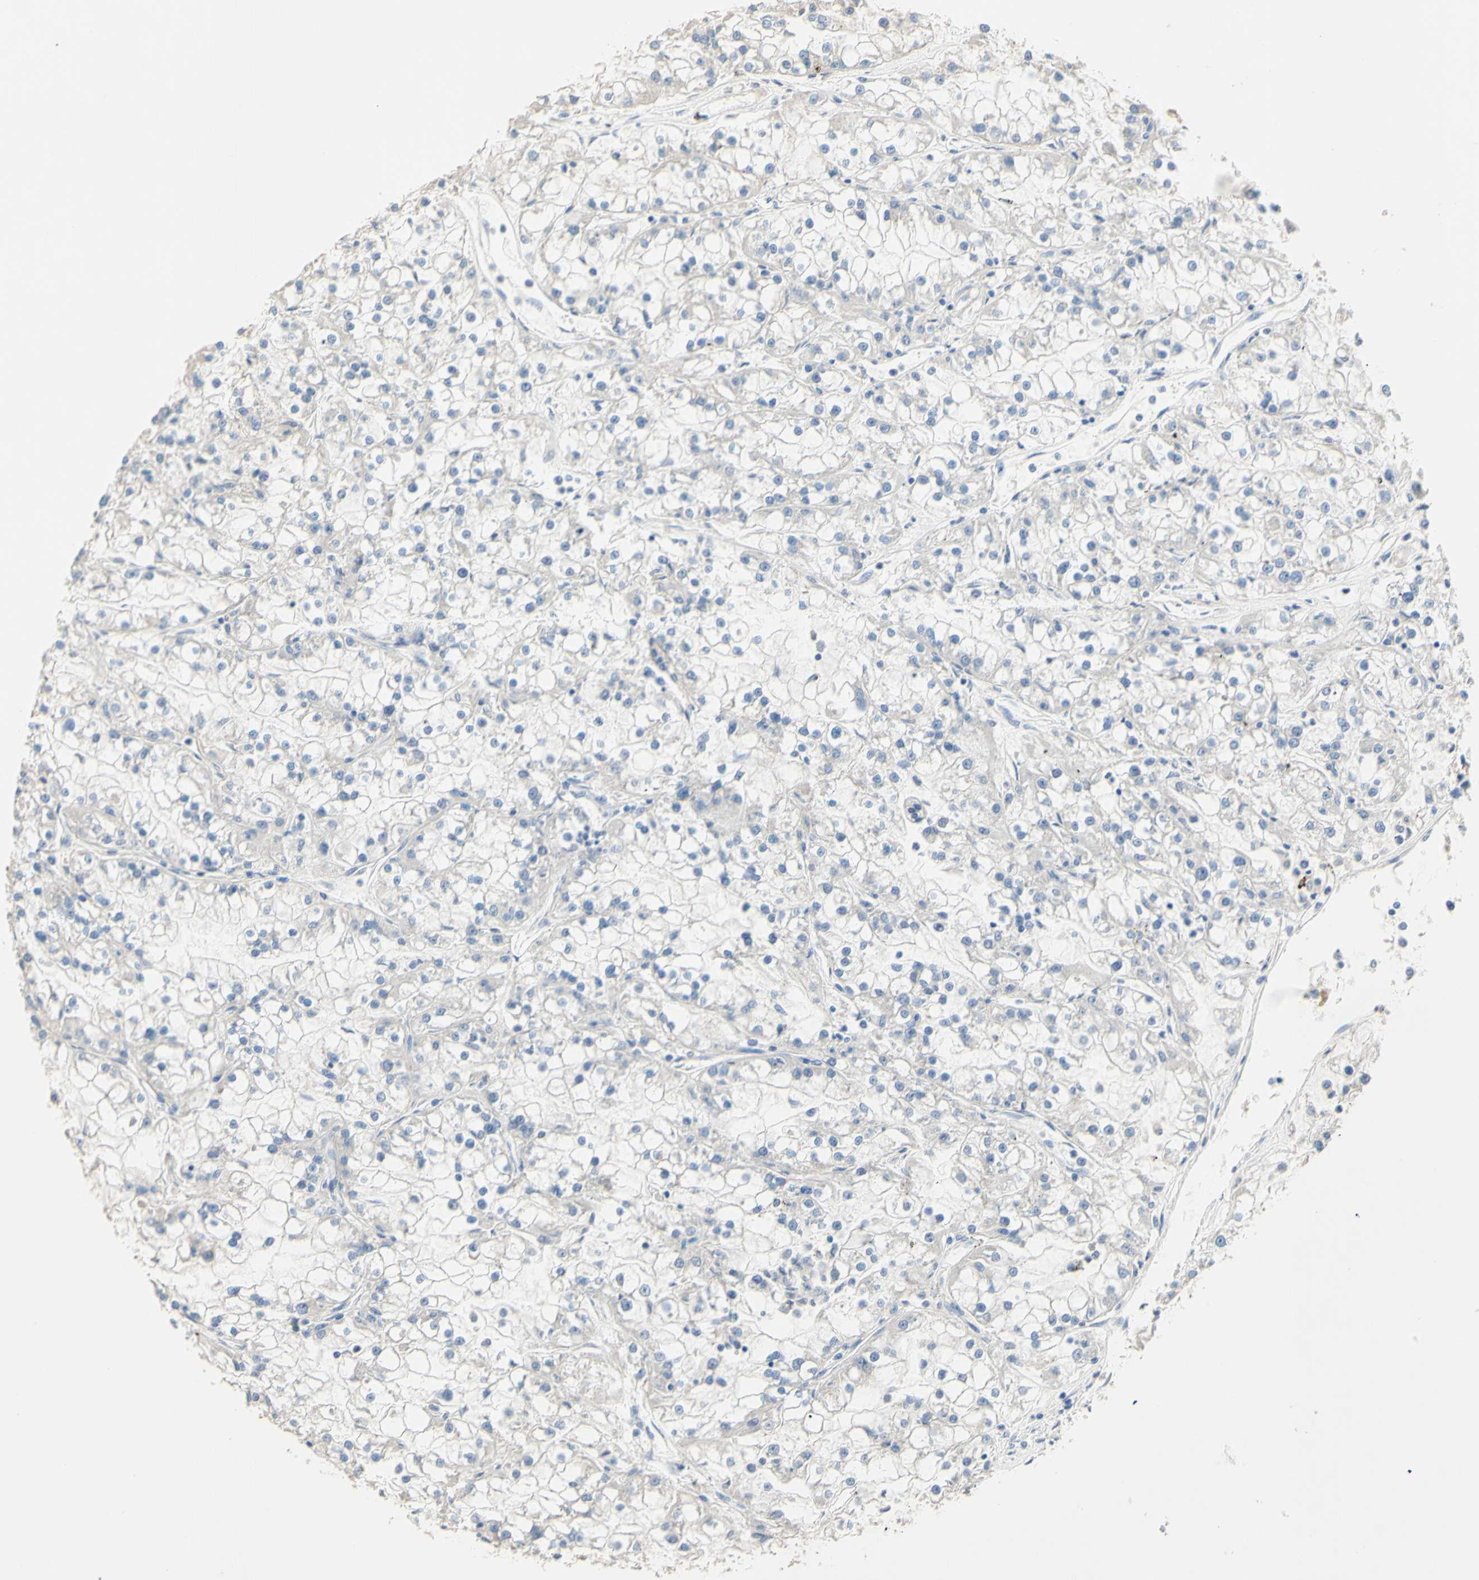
{"staining": {"intensity": "negative", "quantity": "none", "location": "none"}, "tissue": "renal cancer", "cell_type": "Tumor cells", "image_type": "cancer", "snomed": [{"axis": "morphology", "description": "Adenocarcinoma, NOS"}, {"axis": "topography", "description": "Kidney"}], "caption": "Renal cancer (adenocarcinoma) stained for a protein using immunohistochemistry (IHC) shows no staining tumor cells.", "gene": "CDON", "patient": {"sex": "female", "age": 52}}